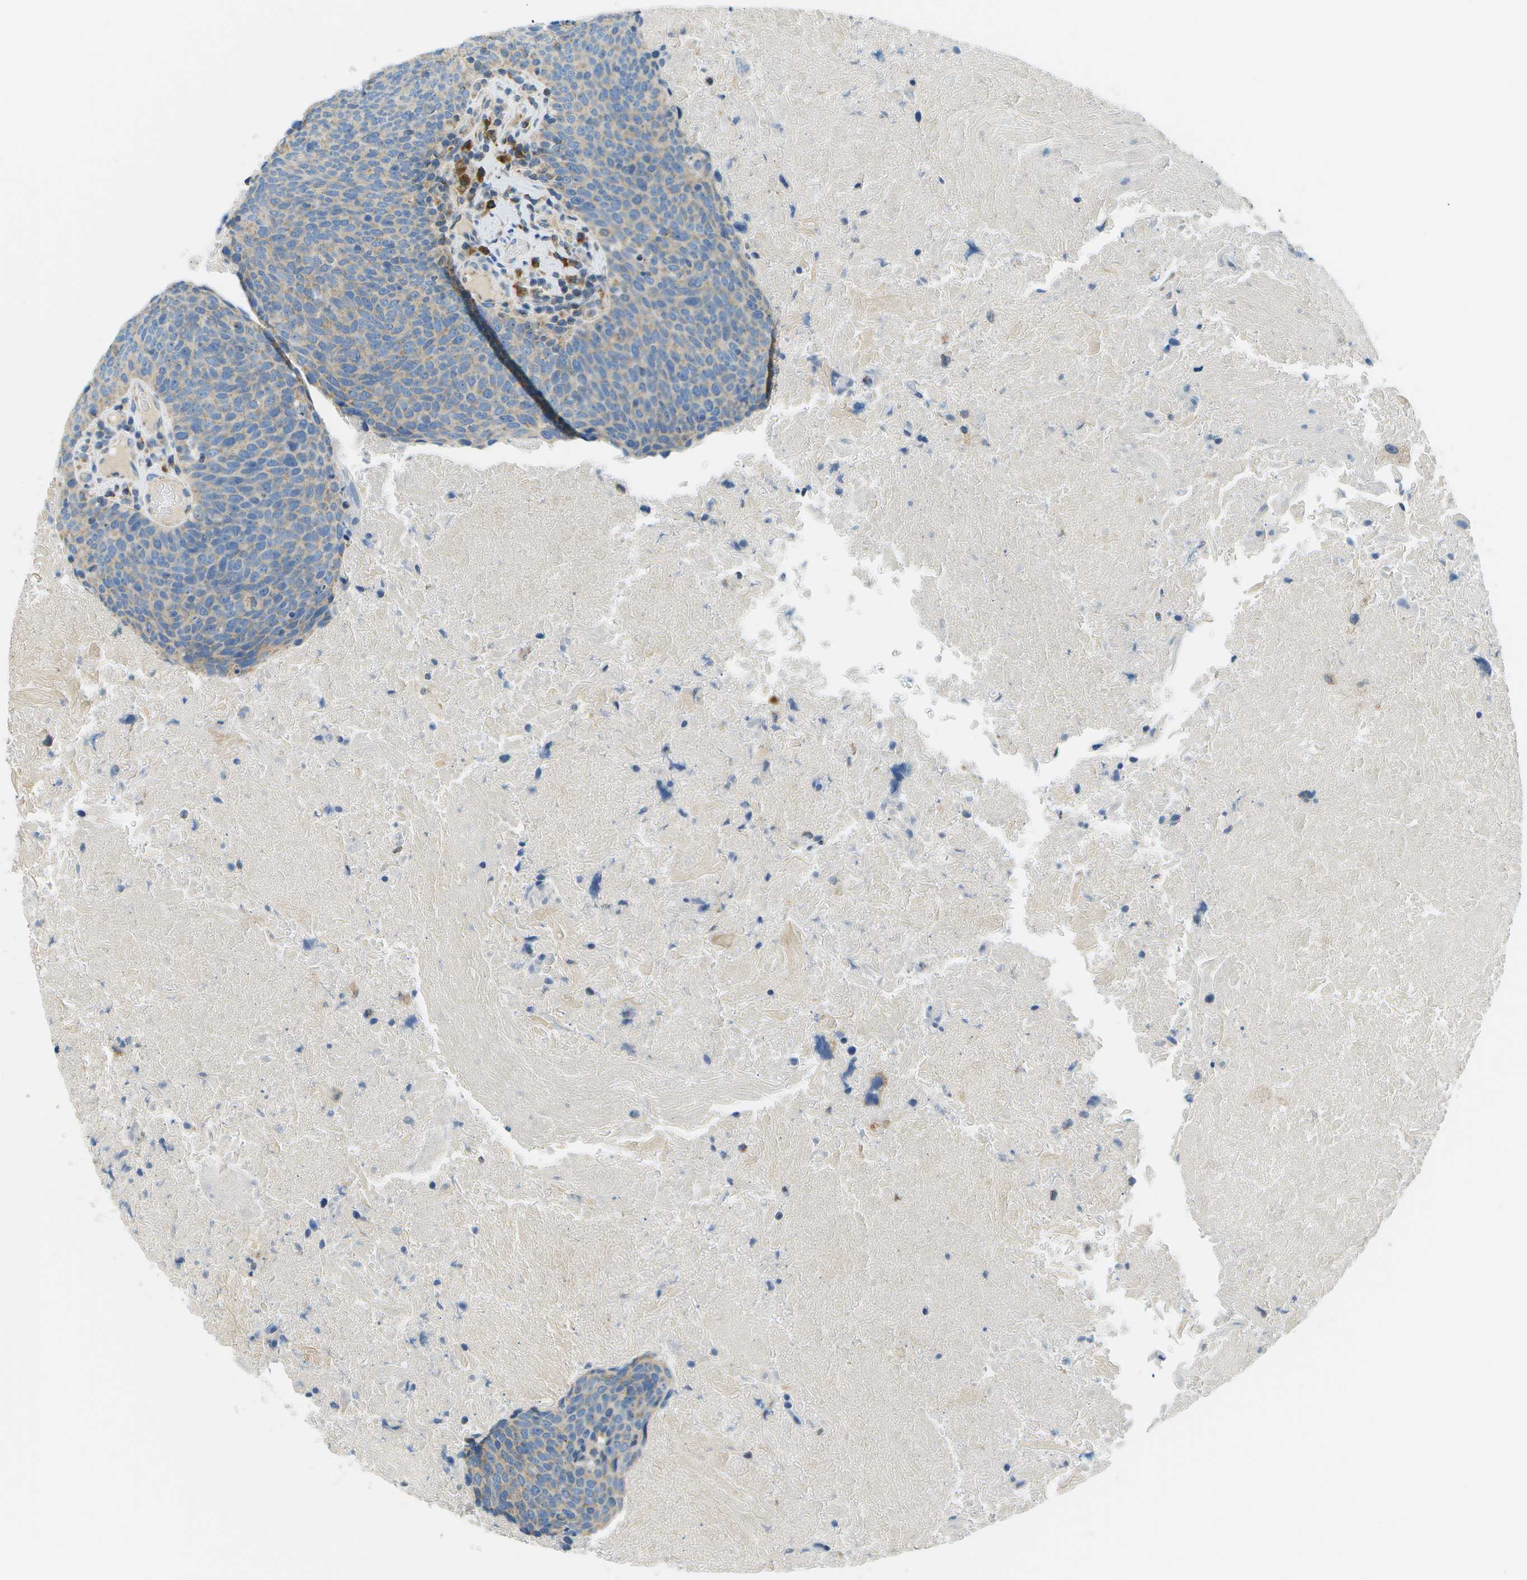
{"staining": {"intensity": "weak", "quantity": "25%-75%", "location": "cytoplasmic/membranous"}, "tissue": "head and neck cancer", "cell_type": "Tumor cells", "image_type": "cancer", "snomed": [{"axis": "morphology", "description": "Squamous cell carcinoma, NOS"}, {"axis": "morphology", "description": "Squamous cell carcinoma, metastatic, NOS"}, {"axis": "topography", "description": "Lymph node"}, {"axis": "topography", "description": "Head-Neck"}], "caption": "The photomicrograph reveals immunohistochemical staining of head and neck cancer (squamous cell carcinoma). There is weak cytoplasmic/membranous positivity is seen in about 25%-75% of tumor cells.", "gene": "PTGIS", "patient": {"sex": "male", "age": 62}}